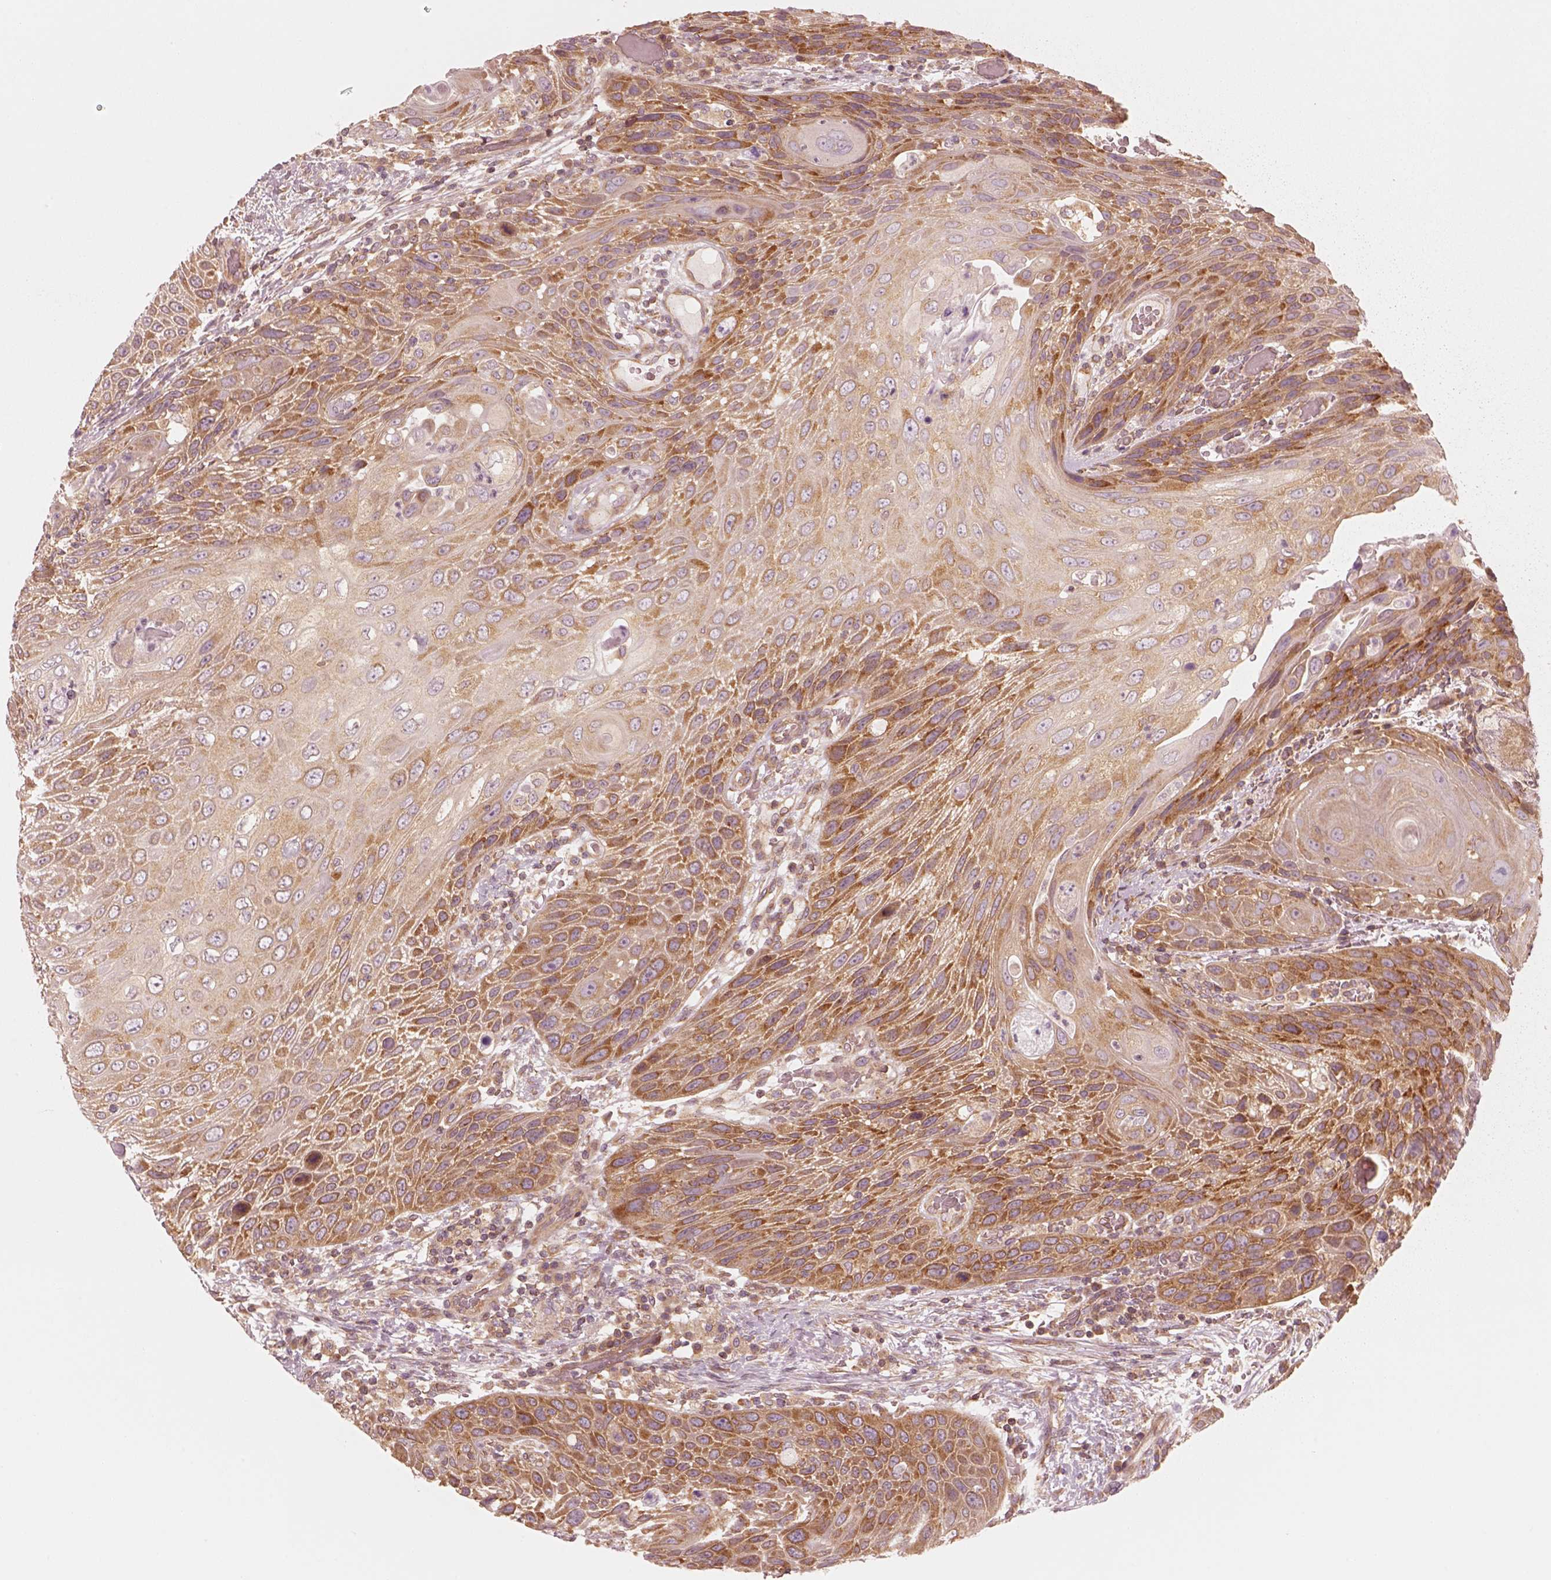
{"staining": {"intensity": "moderate", "quantity": ">75%", "location": "cytoplasmic/membranous"}, "tissue": "head and neck cancer", "cell_type": "Tumor cells", "image_type": "cancer", "snomed": [{"axis": "morphology", "description": "Squamous cell carcinoma, NOS"}, {"axis": "topography", "description": "Head-Neck"}], "caption": "Squamous cell carcinoma (head and neck) stained for a protein (brown) shows moderate cytoplasmic/membranous positive expression in about >75% of tumor cells.", "gene": "CNOT2", "patient": {"sex": "male", "age": 69}}